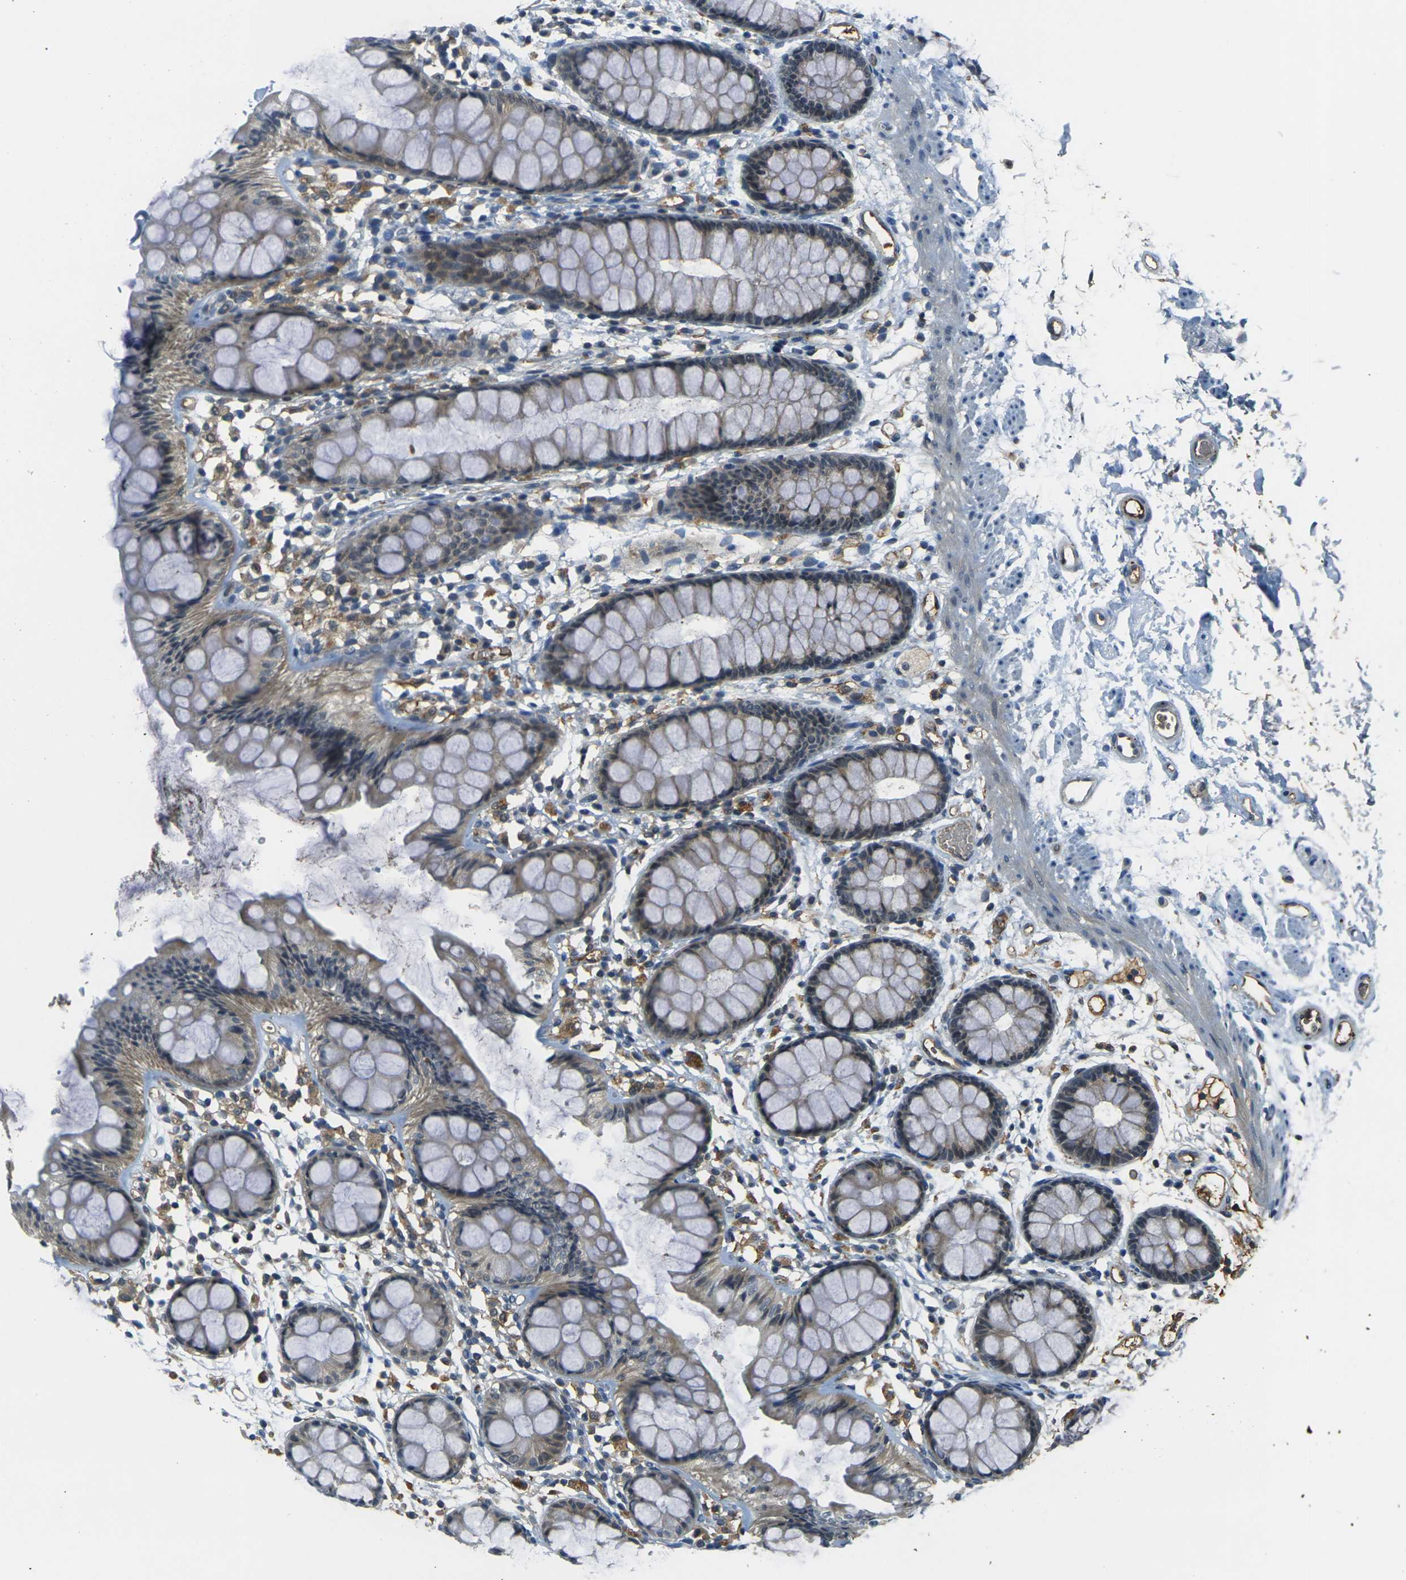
{"staining": {"intensity": "moderate", "quantity": "25%-75%", "location": "cytoplasmic/membranous"}, "tissue": "rectum", "cell_type": "Glandular cells", "image_type": "normal", "snomed": [{"axis": "morphology", "description": "Normal tissue, NOS"}, {"axis": "topography", "description": "Rectum"}], "caption": "Human rectum stained for a protein (brown) reveals moderate cytoplasmic/membranous positive expression in approximately 25%-75% of glandular cells.", "gene": "PIGL", "patient": {"sex": "female", "age": 66}}